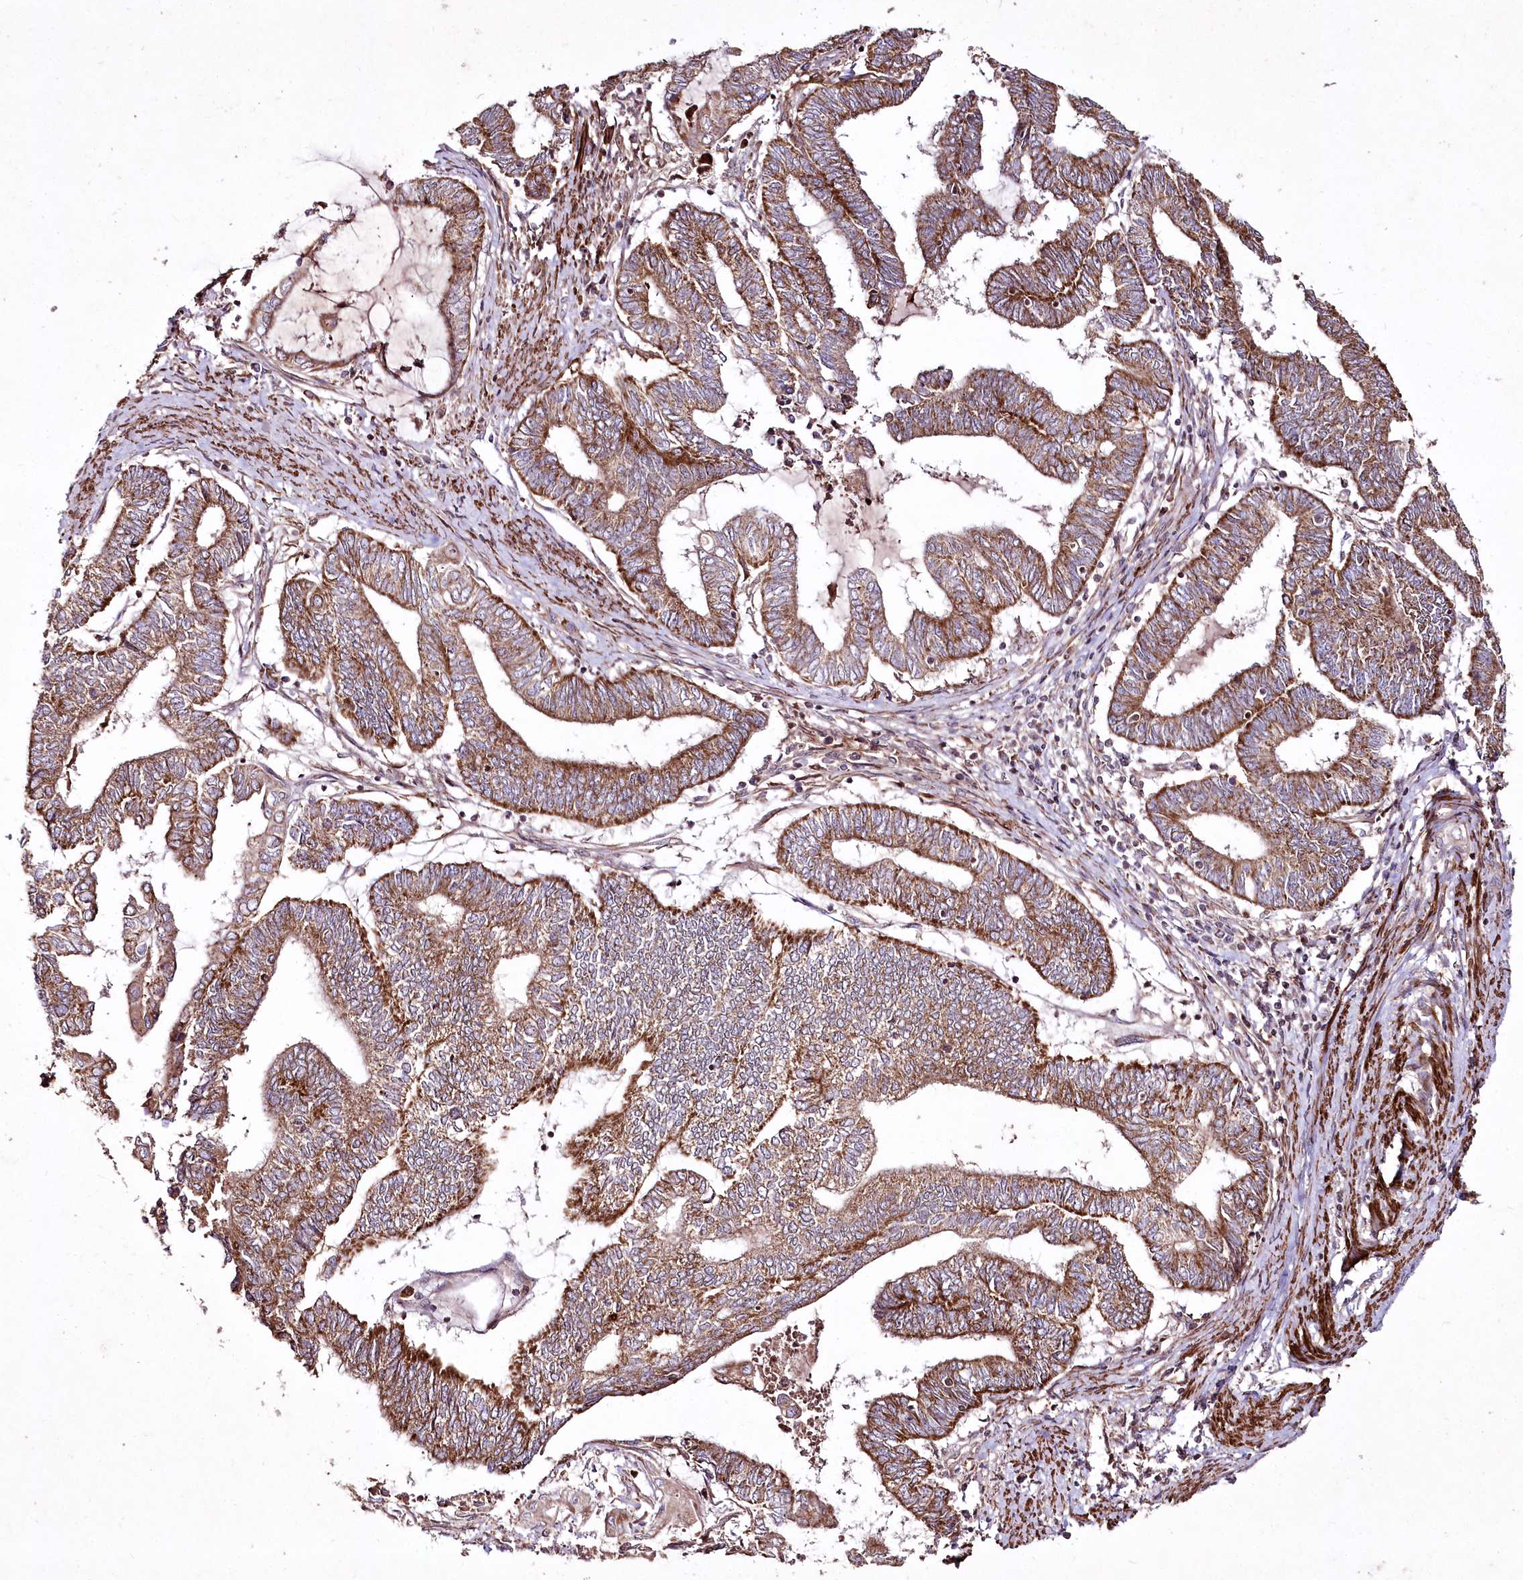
{"staining": {"intensity": "moderate", "quantity": ">75%", "location": "cytoplasmic/membranous"}, "tissue": "endometrial cancer", "cell_type": "Tumor cells", "image_type": "cancer", "snomed": [{"axis": "morphology", "description": "Adenocarcinoma, NOS"}, {"axis": "topography", "description": "Uterus"}, {"axis": "topography", "description": "Endometrium"}], "caption": "Immunohistochemistry (IHC) of endometrial adenocarcinoma demonstrates medium levels of moderate cytoplasmic/membranous positivity in about >75% of tumor cells. (IHC, brightfield microscopy, high magnification).", "gene": "PSTK", "patient": {"sex": "female", "age": 70}}